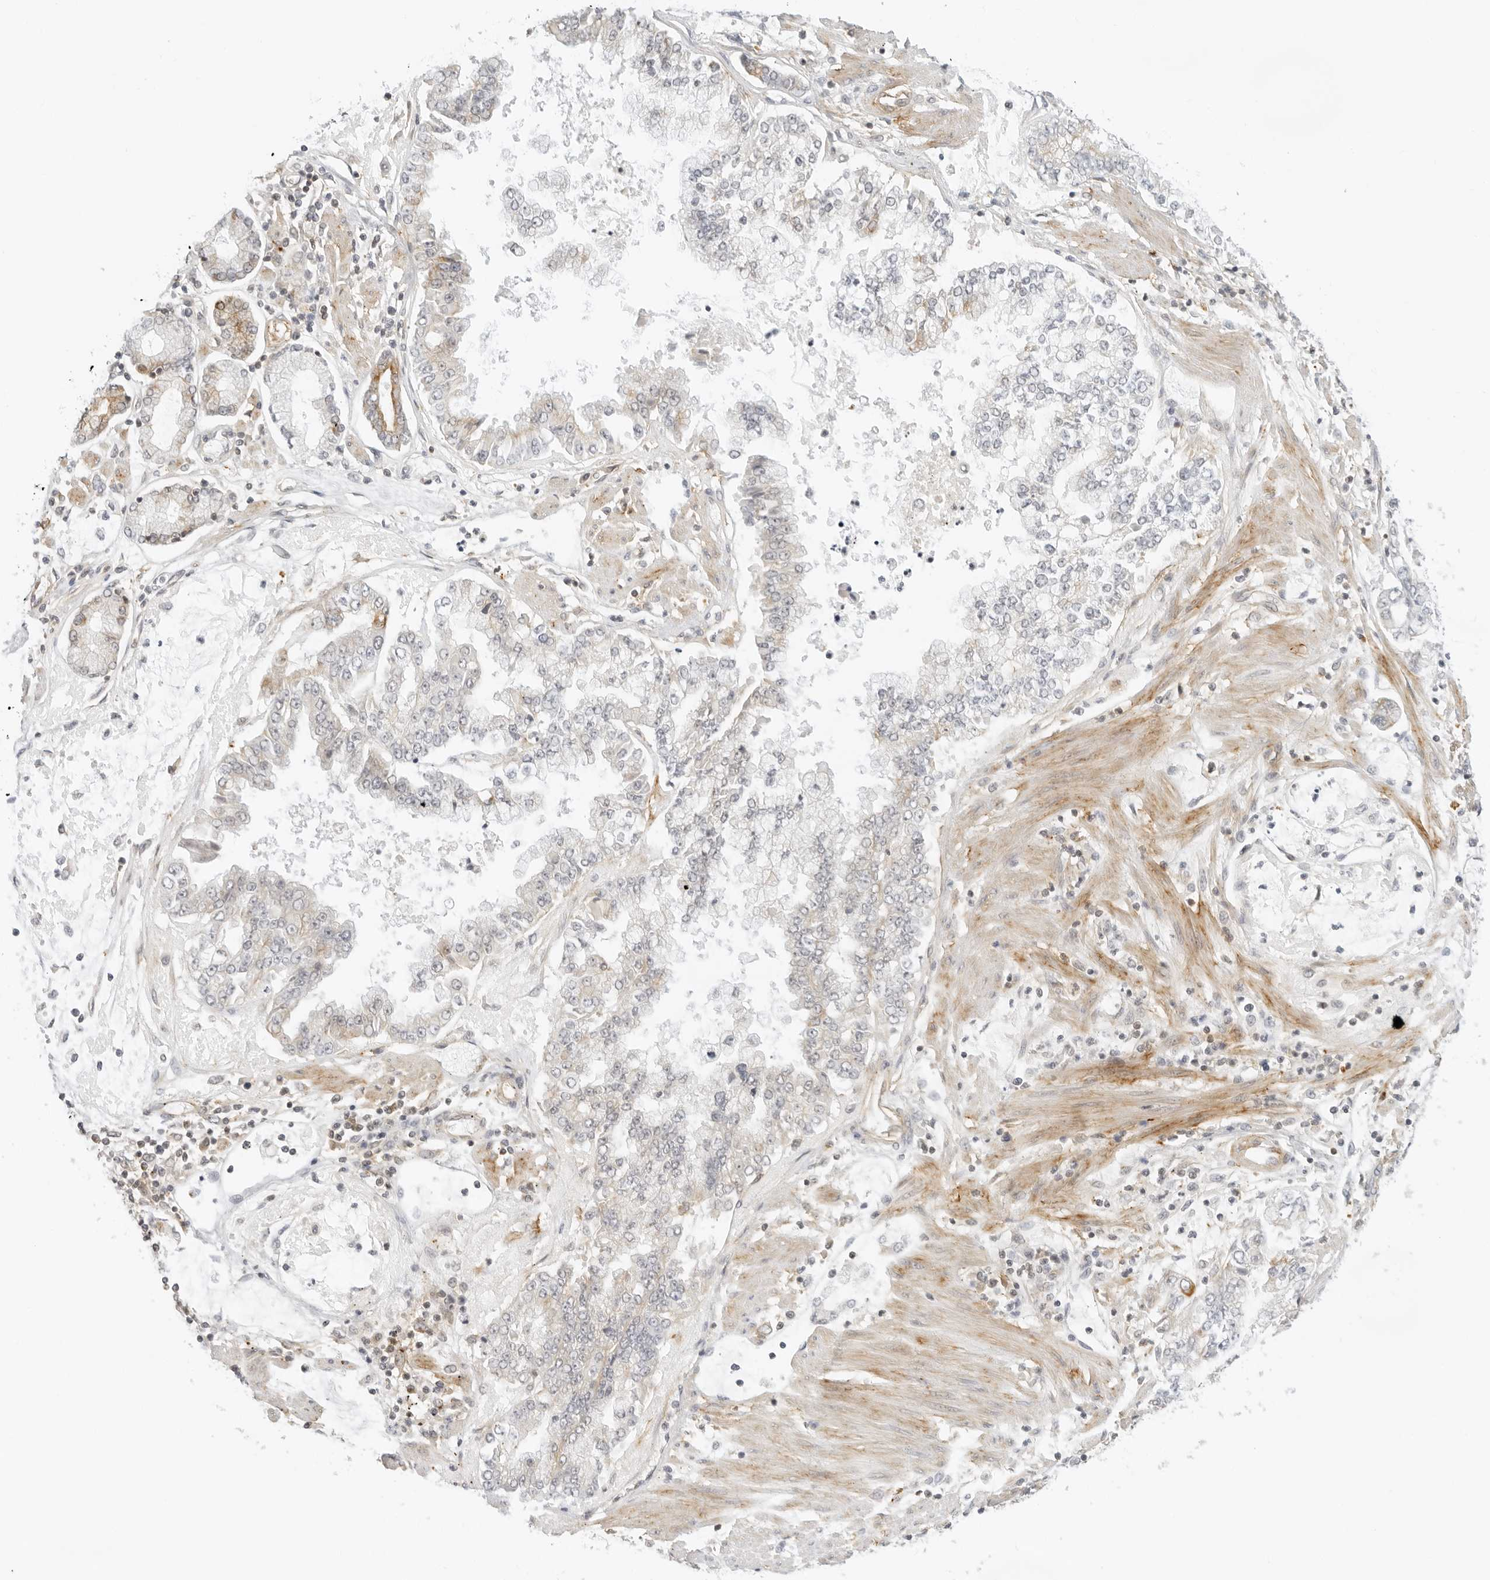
{"staining": {"intensity": "moderate", "quantity": "<25%", "location": "cytoplasmic/membranous"}, "tissue": "stomach cancer", "cell_type": "Tumor cells", "image_type": "cancer", "snomed": [{"axis": "morphology", "description": "Adenocarcinoma, NOS"}, {"axis": "topography", "description": "Stomach"}], "caption": "This is an image of immunohistochemistry staining of adenocarcinoma (stomach), which shows moderate positivity in the cytoplasmic/membranous of tumor cells.", "gene": "OSCP1", "patient": {"sex": "male", "age": 76}}